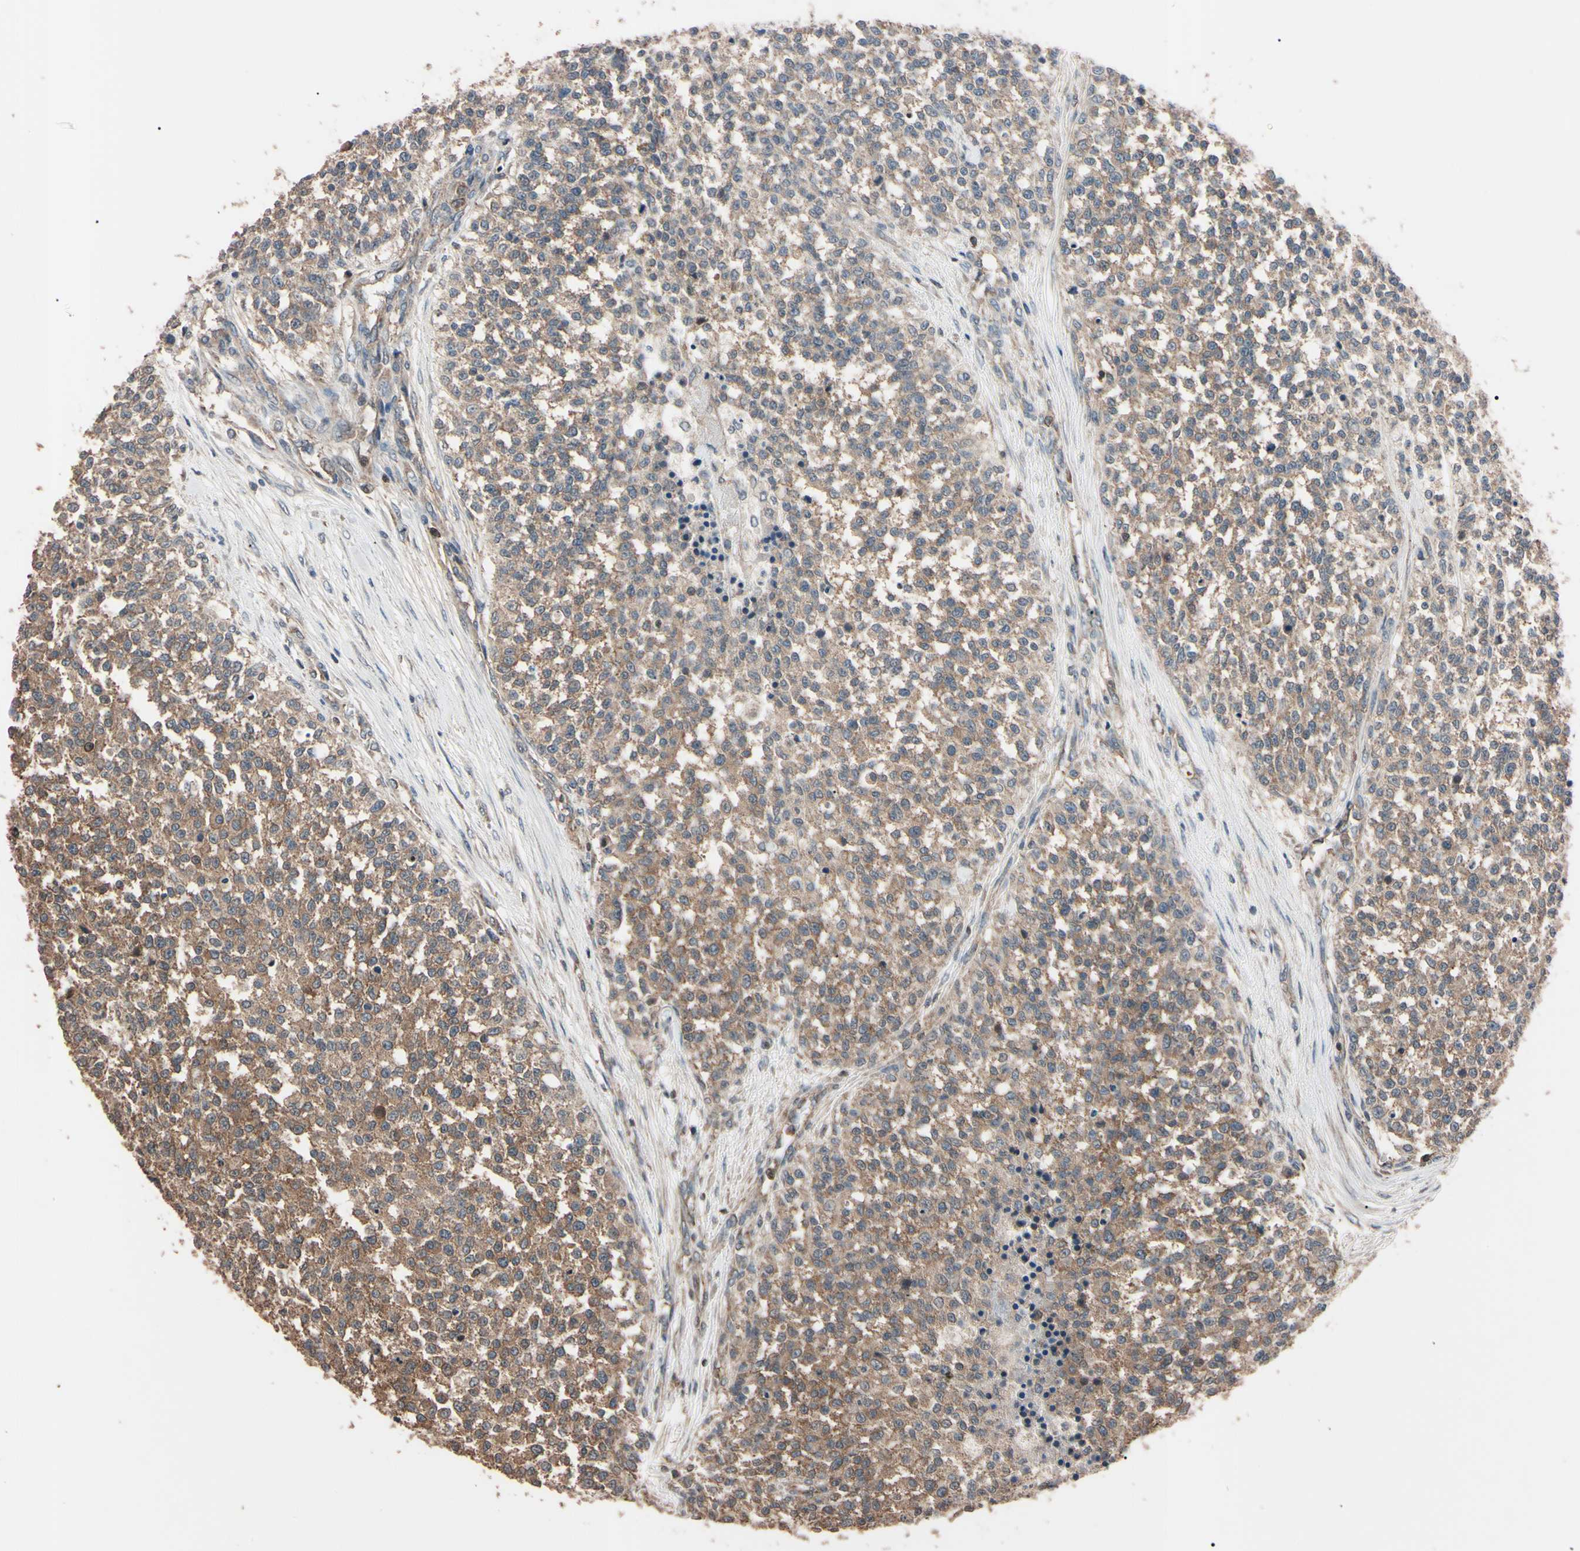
{"staining": {"intensity": "moderate", "quantity": "25%-75%", "location": "cytoplasmic/membranous"}, "tissue": "testis cancer", "cell_type": "Tumor cells", "image_type": "cancer", "snomed": [{"axis": "morphology", "description": "Seminoma, NOS"}, {"axis": "topography", "description": "Testis"}], "caption": "Brown immunohistochemical staining in testis cancer reveals moderate cytoplasmic/membranous staining in approximately 25%-75% of tumor cells.", "gene": "TNFRSF1A", "patient": {"sex": "male", "age": 59}}